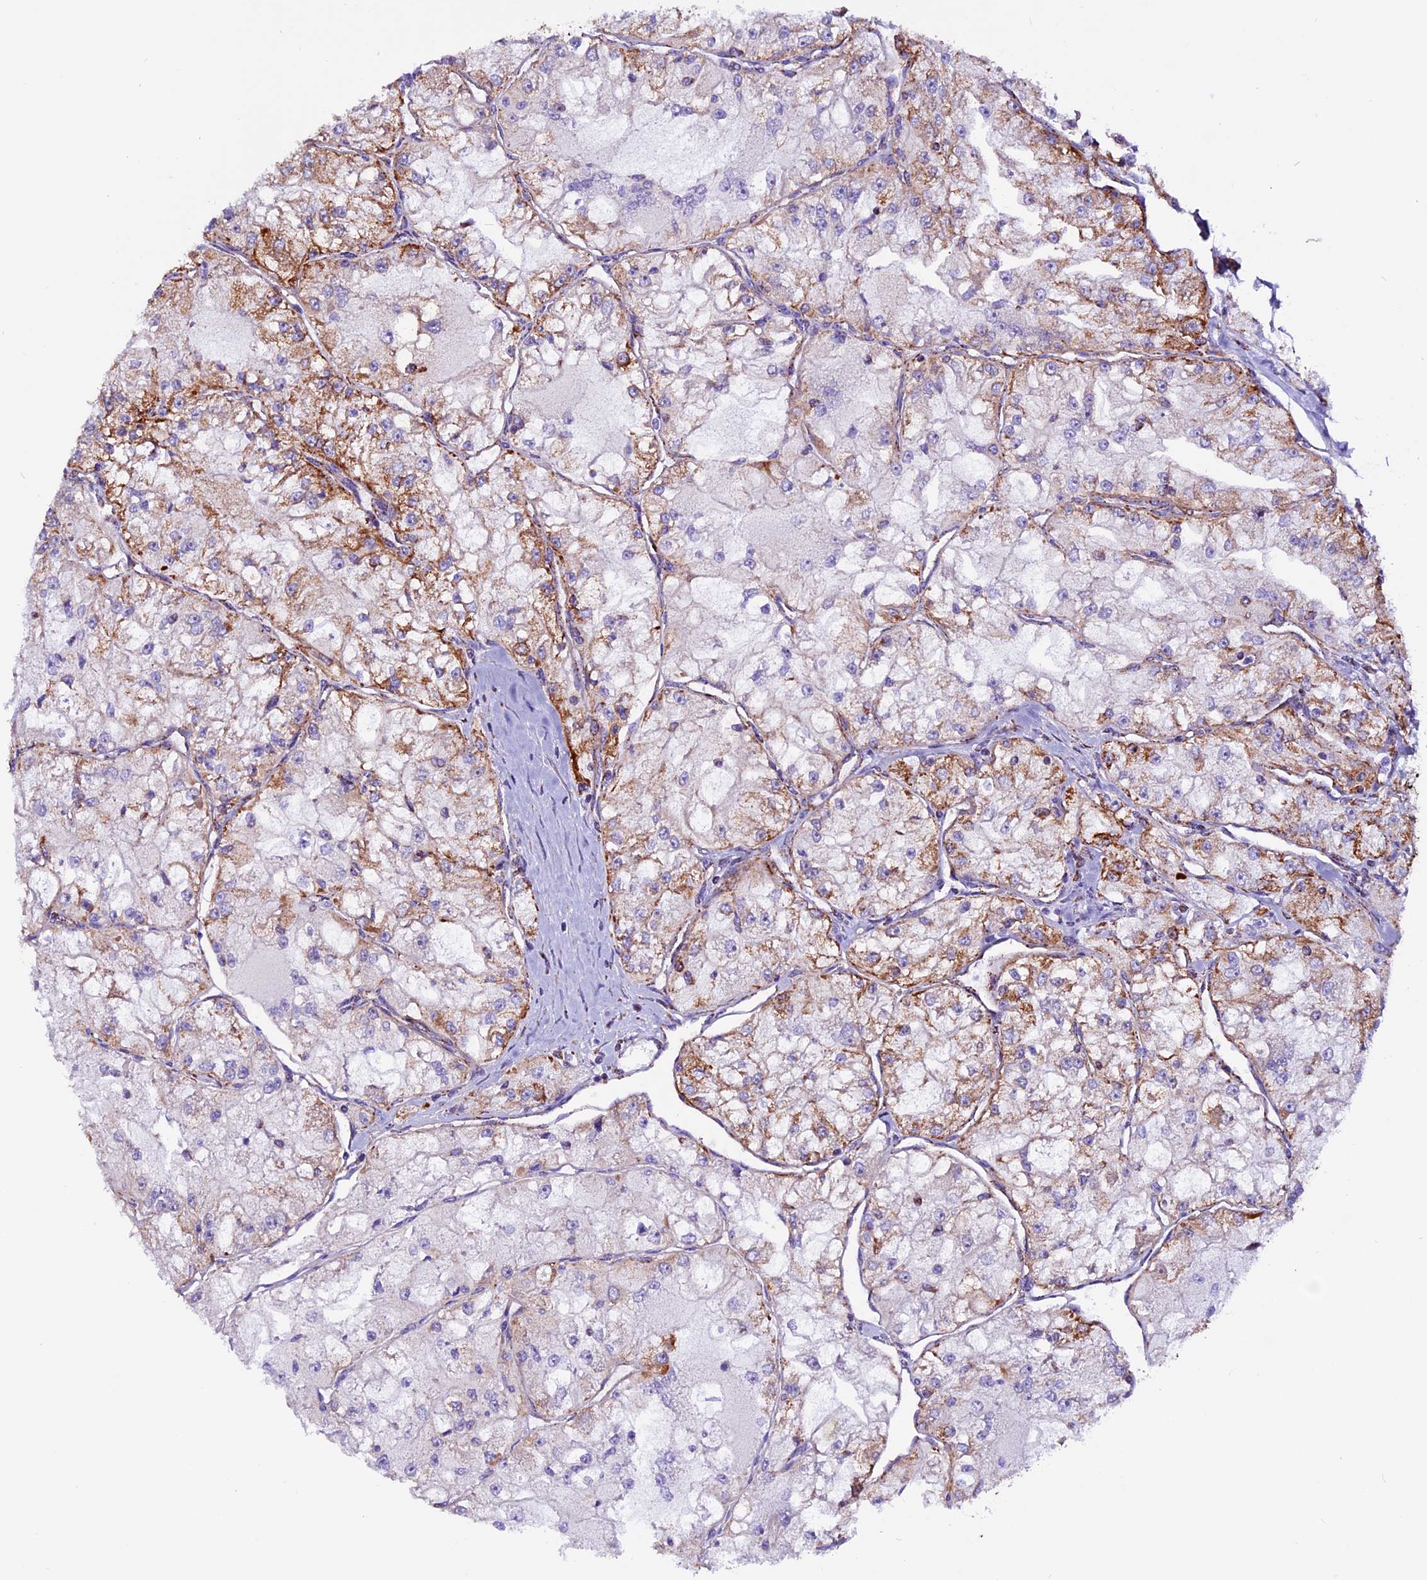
{"staining": {"intensity": "moderate", "quantity": "<25%", "location": "cytoplasmic/membranous"}, "tissue": "renal cancer", "cell_type": "Tumor cells", "image_type": "cancer", "snomed": [{"axis": "morphology", "description": "Adenocarcinoma, NOS"}, {"axis": "topography", "description": "Kidney"}], "caption": "A brown stain labels moderate cytoplasmic/membranous positivity of a protein in renal cancer (adenocarcinoma) tumor cells.", "gene": "CX3CL1", "patient": {"sex": "female", "age": 72}}